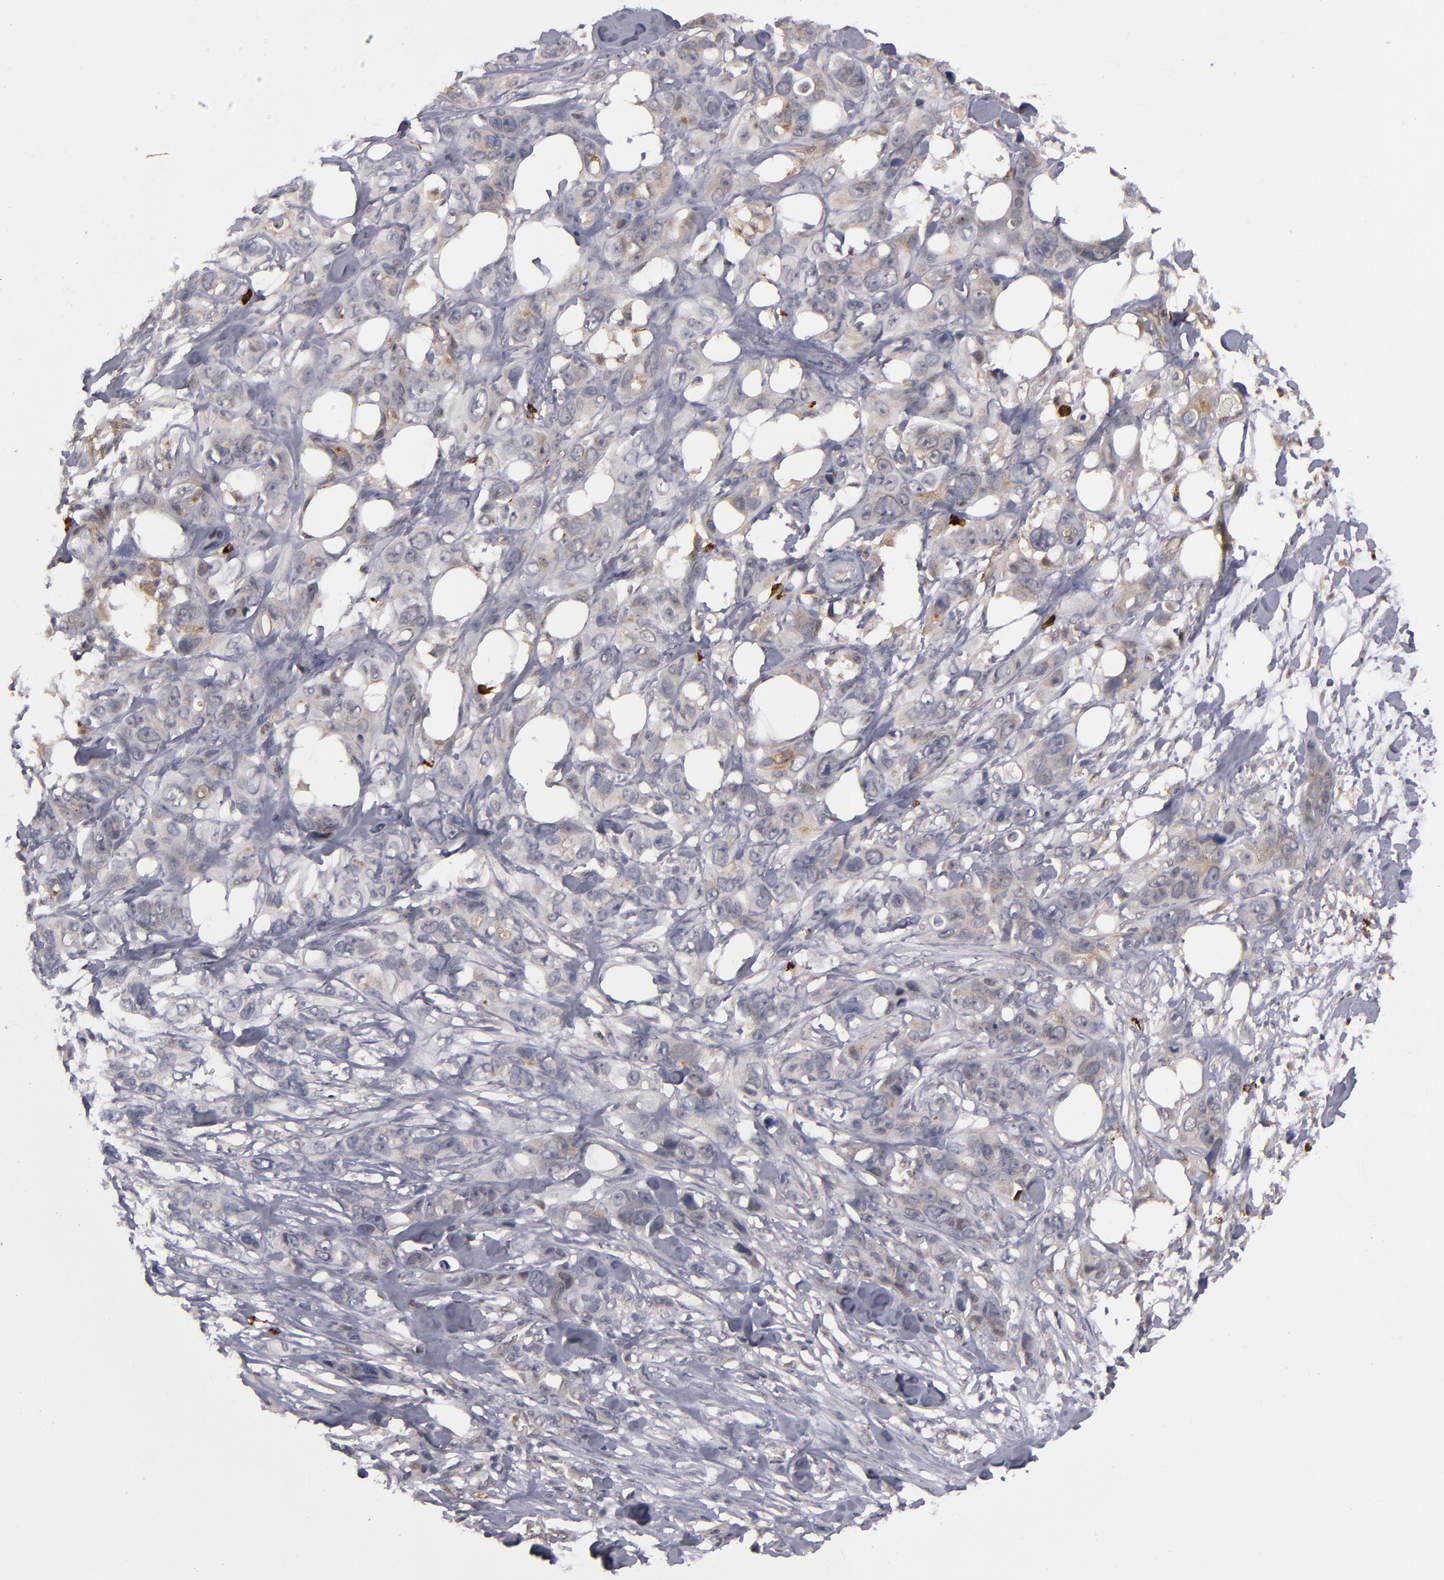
{"staining": {"intensity": "weak", "quantity": ">75%", "location": "cytoplasmic/membranous"}, "tissue": "stomach cancer", "cell_type": "Tumor cells", "image_type": "cancer", "snomed": [{"axis": "morphology", "description": "Adenocarcinoma, NOS"}, {"axis": "topography", "description": "Stomach, upper"}], "caption": "This is an image of immunohistochemistry (IHC) staining of stomach cancer (adenocarcinoma), which shows weak expression in the cytoplasmic/membranous of tumor cells.", "gene": "STX3", "patient": {"sex": "male", "age": 47}}